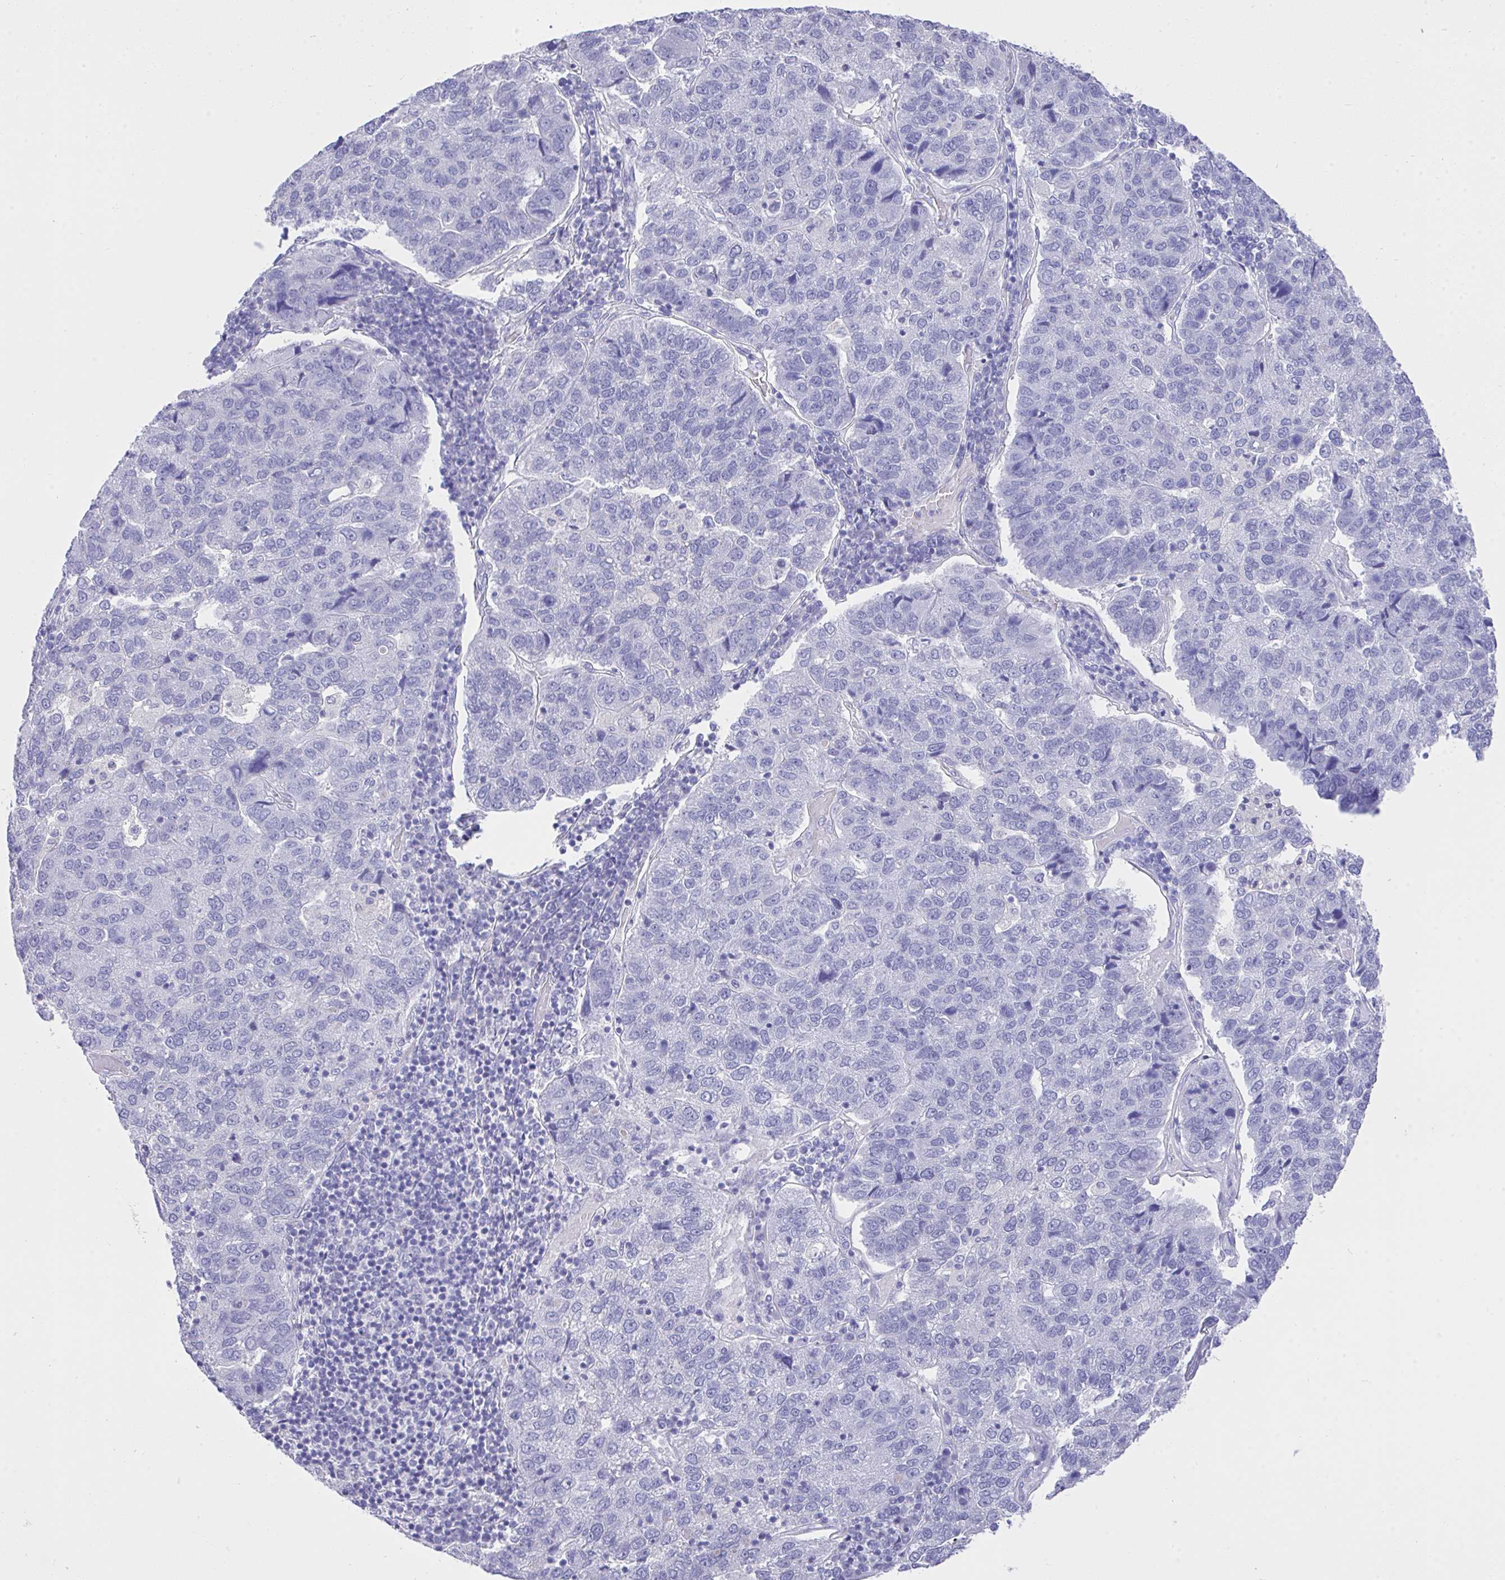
{"staining": {"intensity": "negative", "quantity": "none", "location": "none"}, "tissue": "pancreatic cancer", "cell_type": "Tumor cells", "image_type": "cancer", "snomed": [{"axis": "morphology", "description": "Adenocarcinoma, NOS"}, {"axis": "topography", "description": "Pancreas"}], "caption": "Pancreatic cancer (adenocarcinoma) was stained to show a protein in brown. There is no significant positivity in tumor cells. Nuclei are stained in blue.", "gene": "MS4A12", "patient": {"sex": "female", "age": 61}}